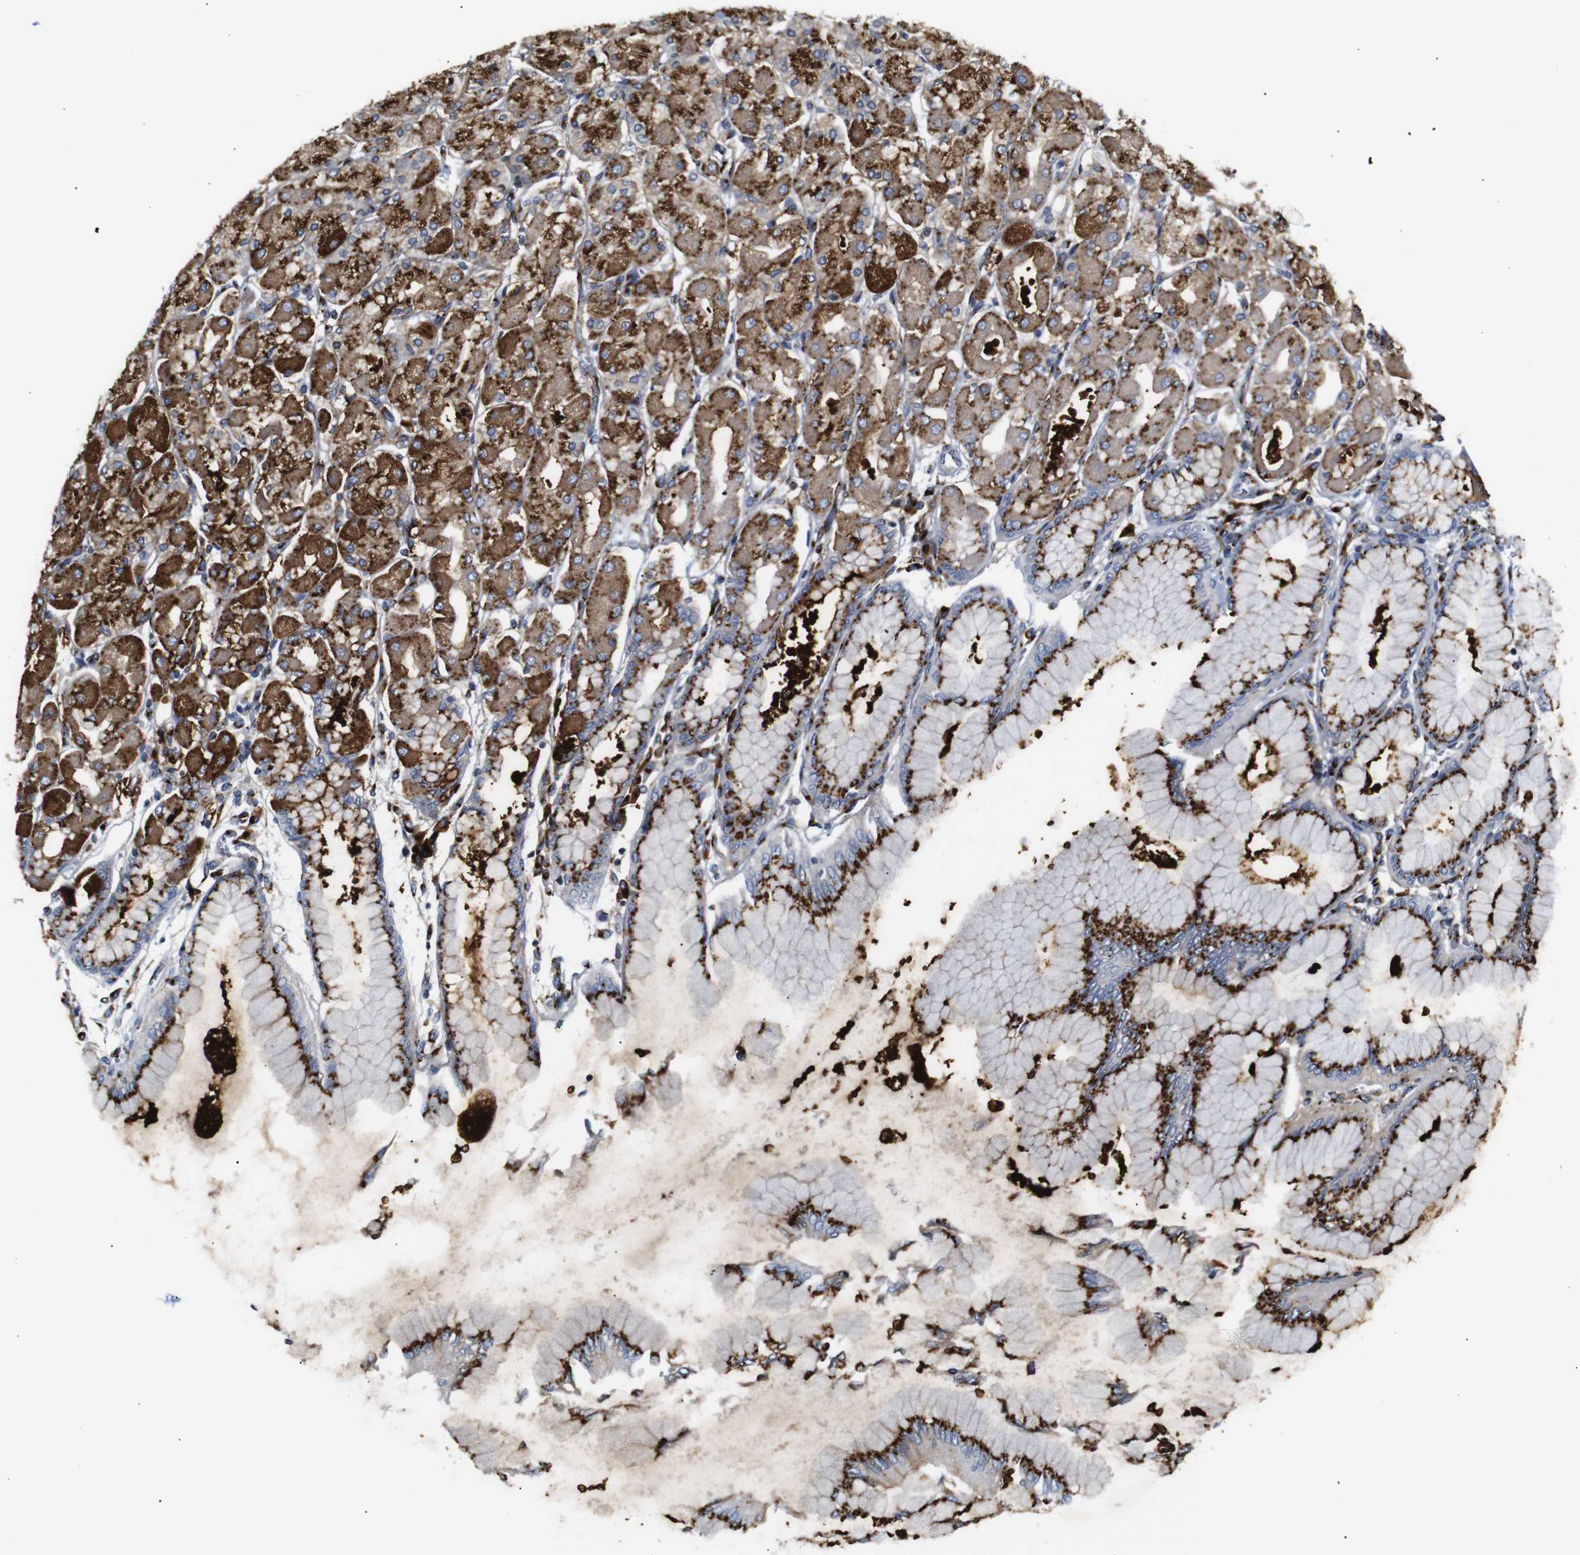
{"staining": {"intensity": "strong", "quantity": ">75%", "location": "cytoplasmic/membranous"}, "tissue": "stomach", "cell_type": "Glandular cells", "image_type": "normal", "snomed": [{"axis": "morphology", "description": "Normal tissue, NOS"}, {"axis": "topography", "description": "Stomach, upper"}], "caption": "Glandular cells show high levels of strong cytoplasmic/membranous staining in approximately >75% of cells in normal human stomach. (DAB (3,3'-diaminobenzidine) IHC with brightfield microscopy, high magnification).", "gene": "TGOLN2", "patient": {"sex": "female", "age": 56}}